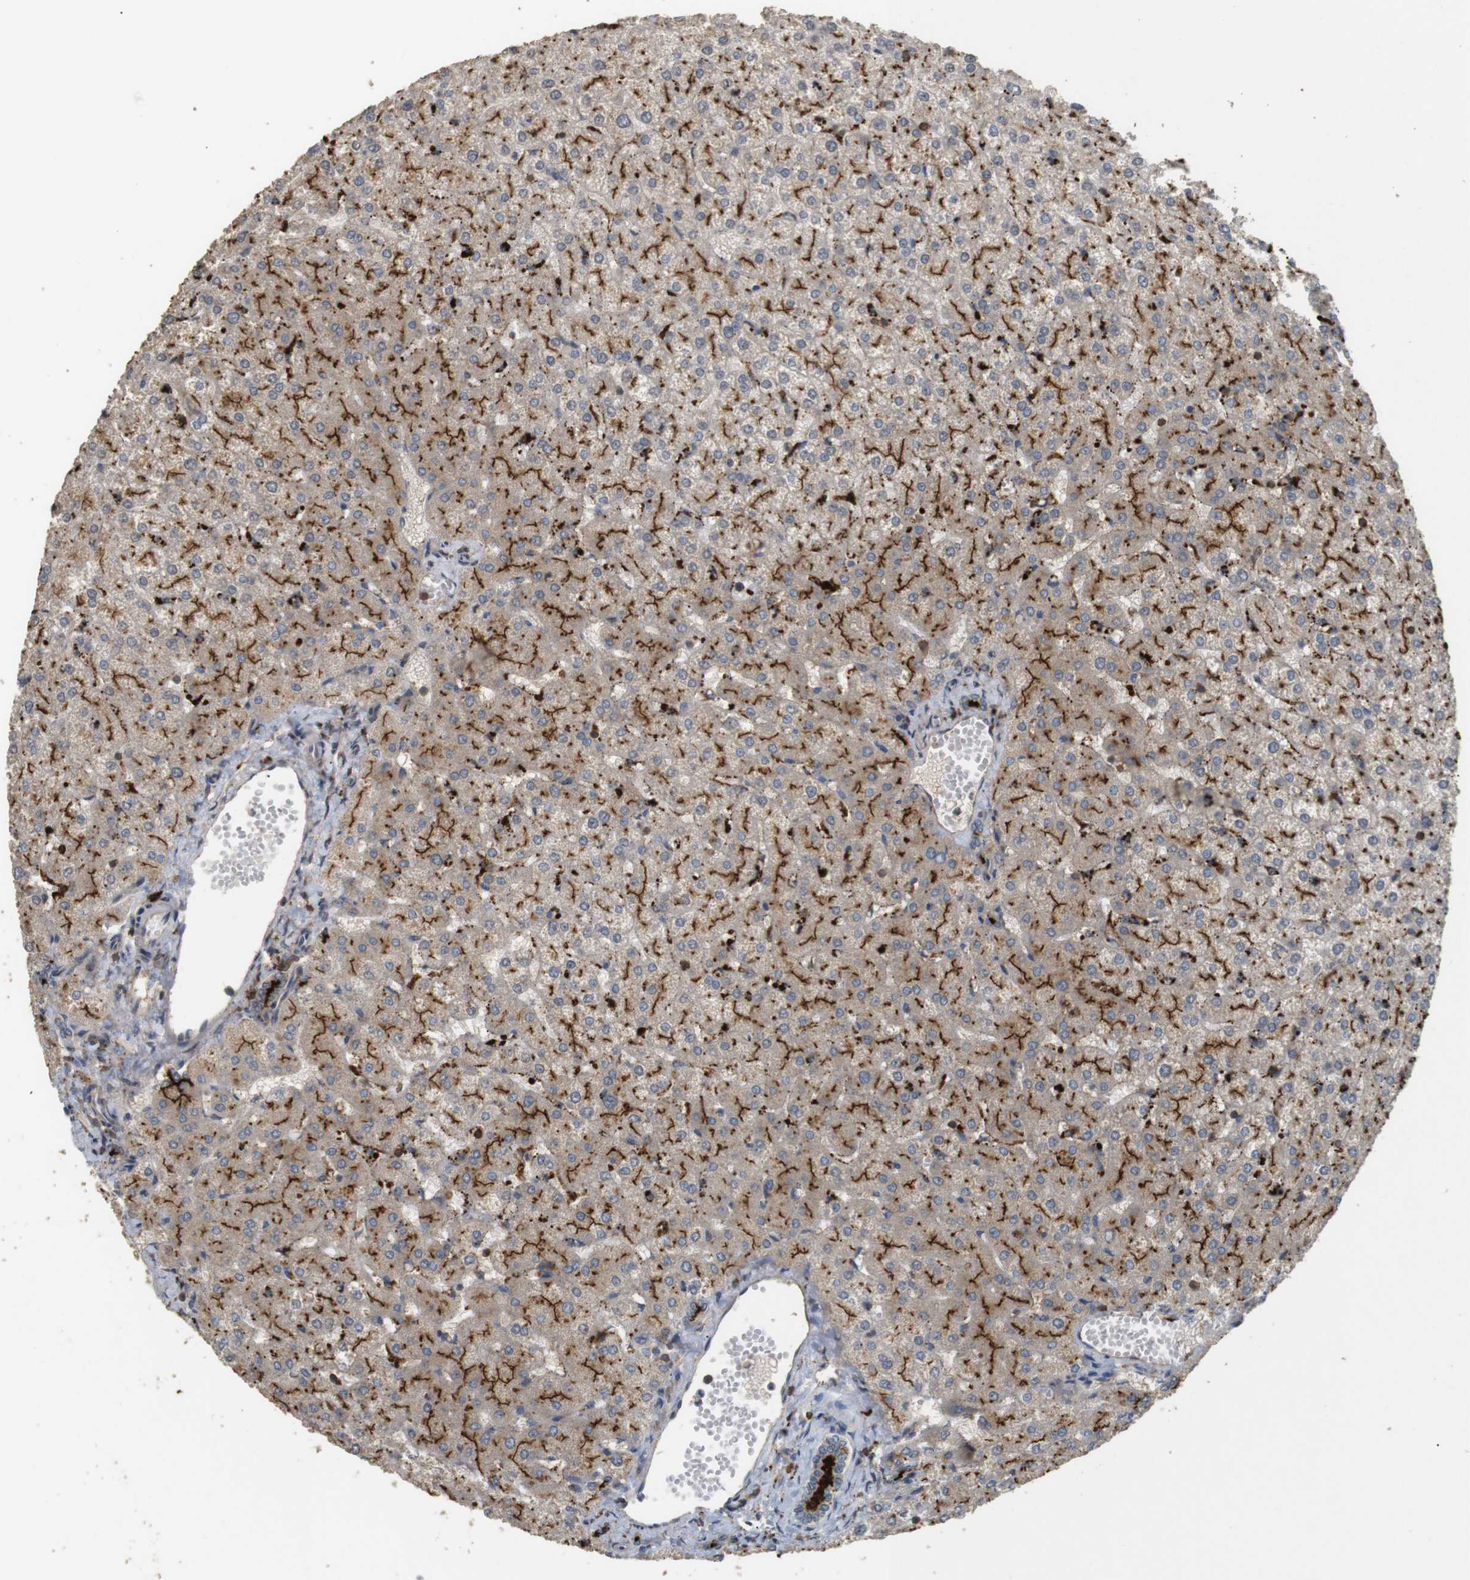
{"staining": {"intensity": "strong", "quantity": ">75%", "location": "cytoplasmic/membranous"}, "tissue": "liver", "cell_type": "Cholangiocytes", "image_type": "normal", "snomed": [{"axis": "morphology", "description": "Normal tissue, NOS"}, {"axis": "topography", "description": "Liver"}], "caption": "IHC histopathology image of unremarkable human liver stained for a protein (brown), which shows high levels of strong cytoplasmic/membranous expression in about >75% of cholangiocytes.", "gene": "KSR1", "patient": {"sex": "female", "age": 32}}